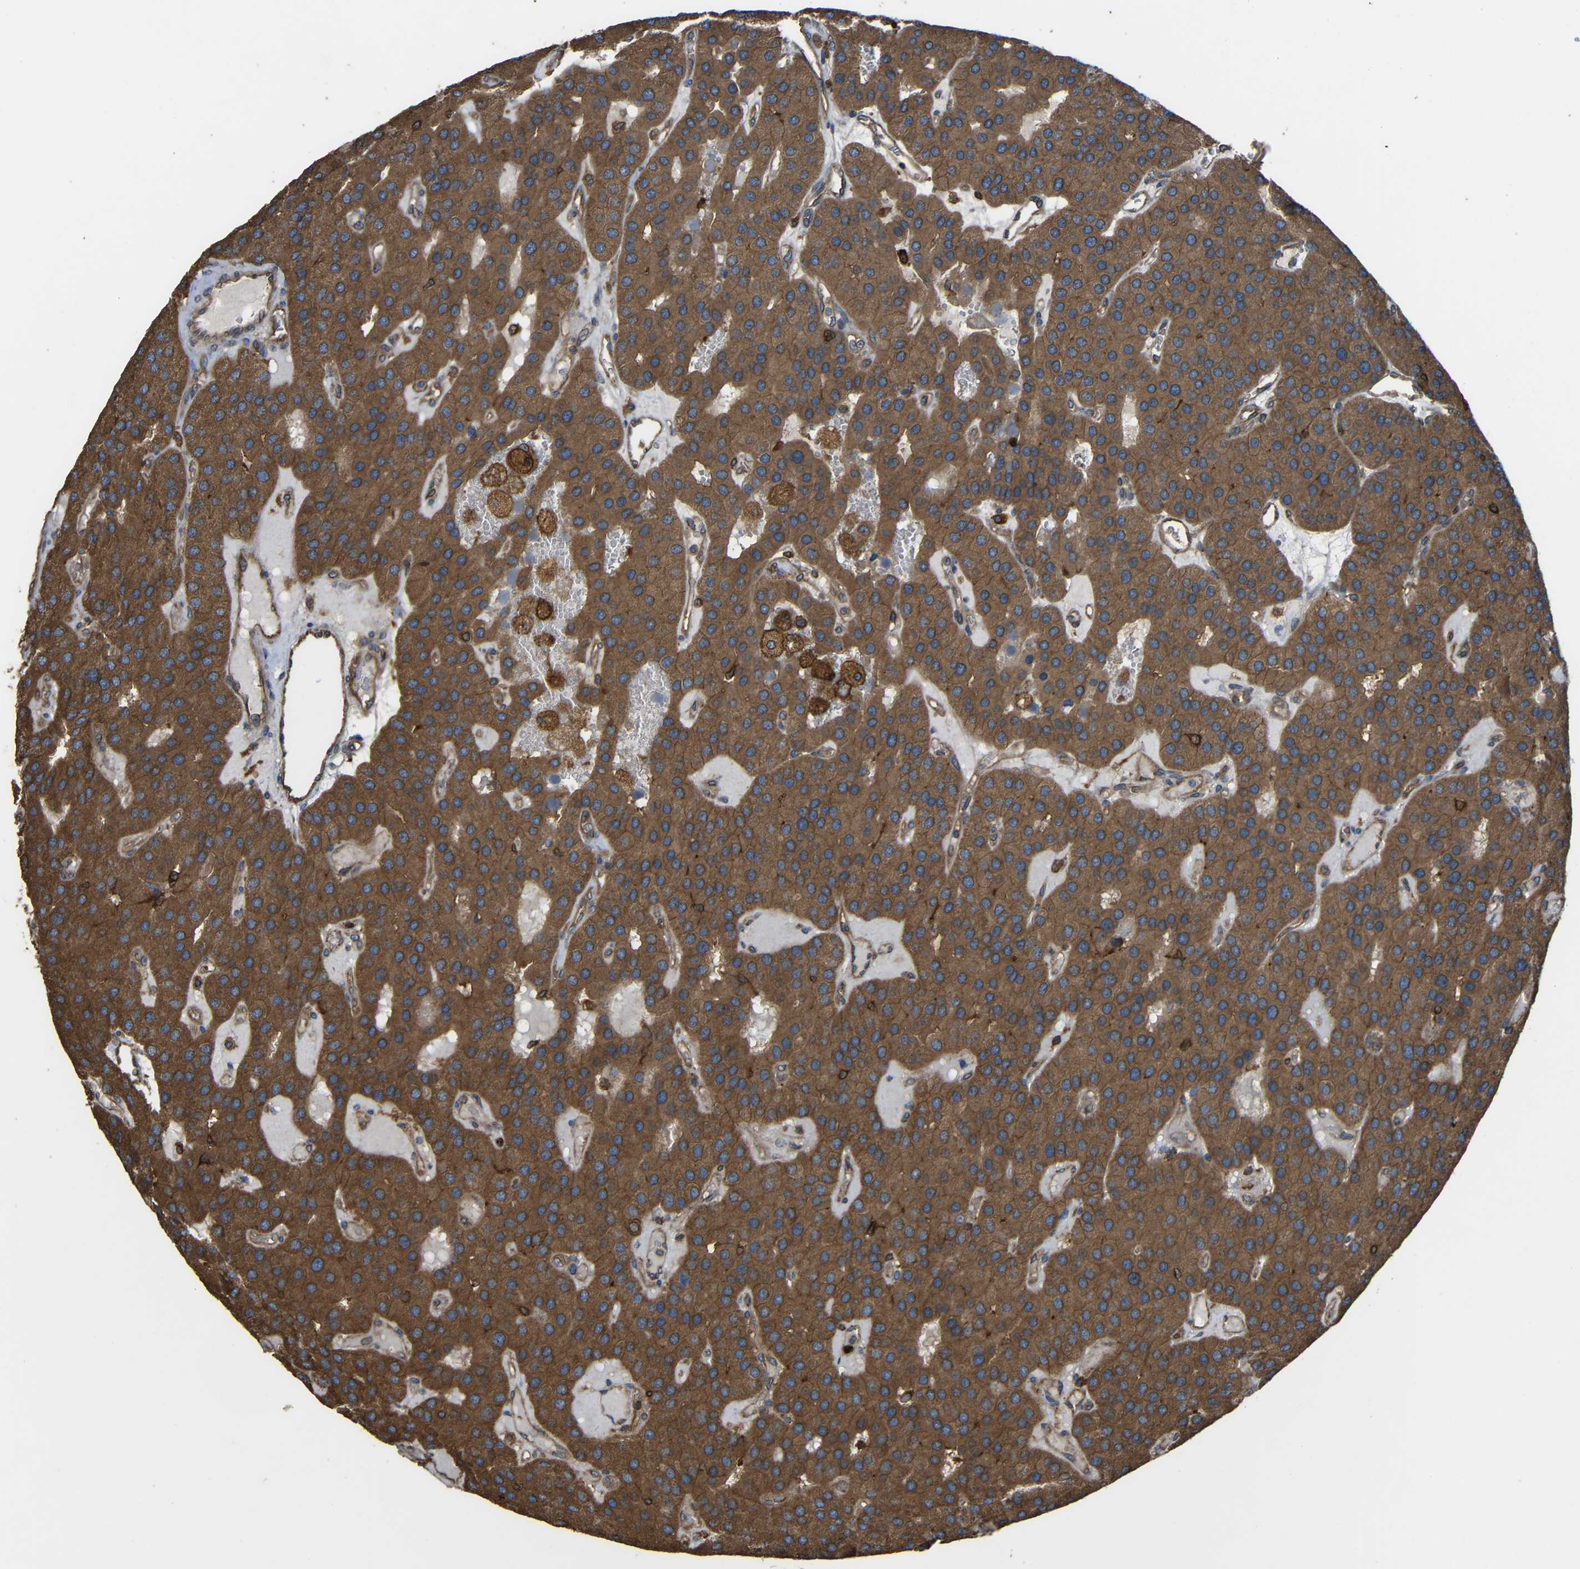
{"staining": {"intensity": "strong", "quantity": ">75%", "location": "cytoplasmic/membranous"}, "tissue": "parathyroid gland", "cell_type": "Glandular cells", "image_type": "normal", "snomed": [{"axis": "morphology", "description": "Normal tissue, NOS"}, {"axis": "morphology", "description": "Adenoma, NOS"}, {"axis": "topography", "description": "Parathyroid gland"}], "caption": "Protein analysis of normal parathyroid gland shows strong cytoplasmic/membranous positivity in approximately >75% of glandular cells.", "gene": "TREM2", "patient": {"sex": "female", "age": 86}}